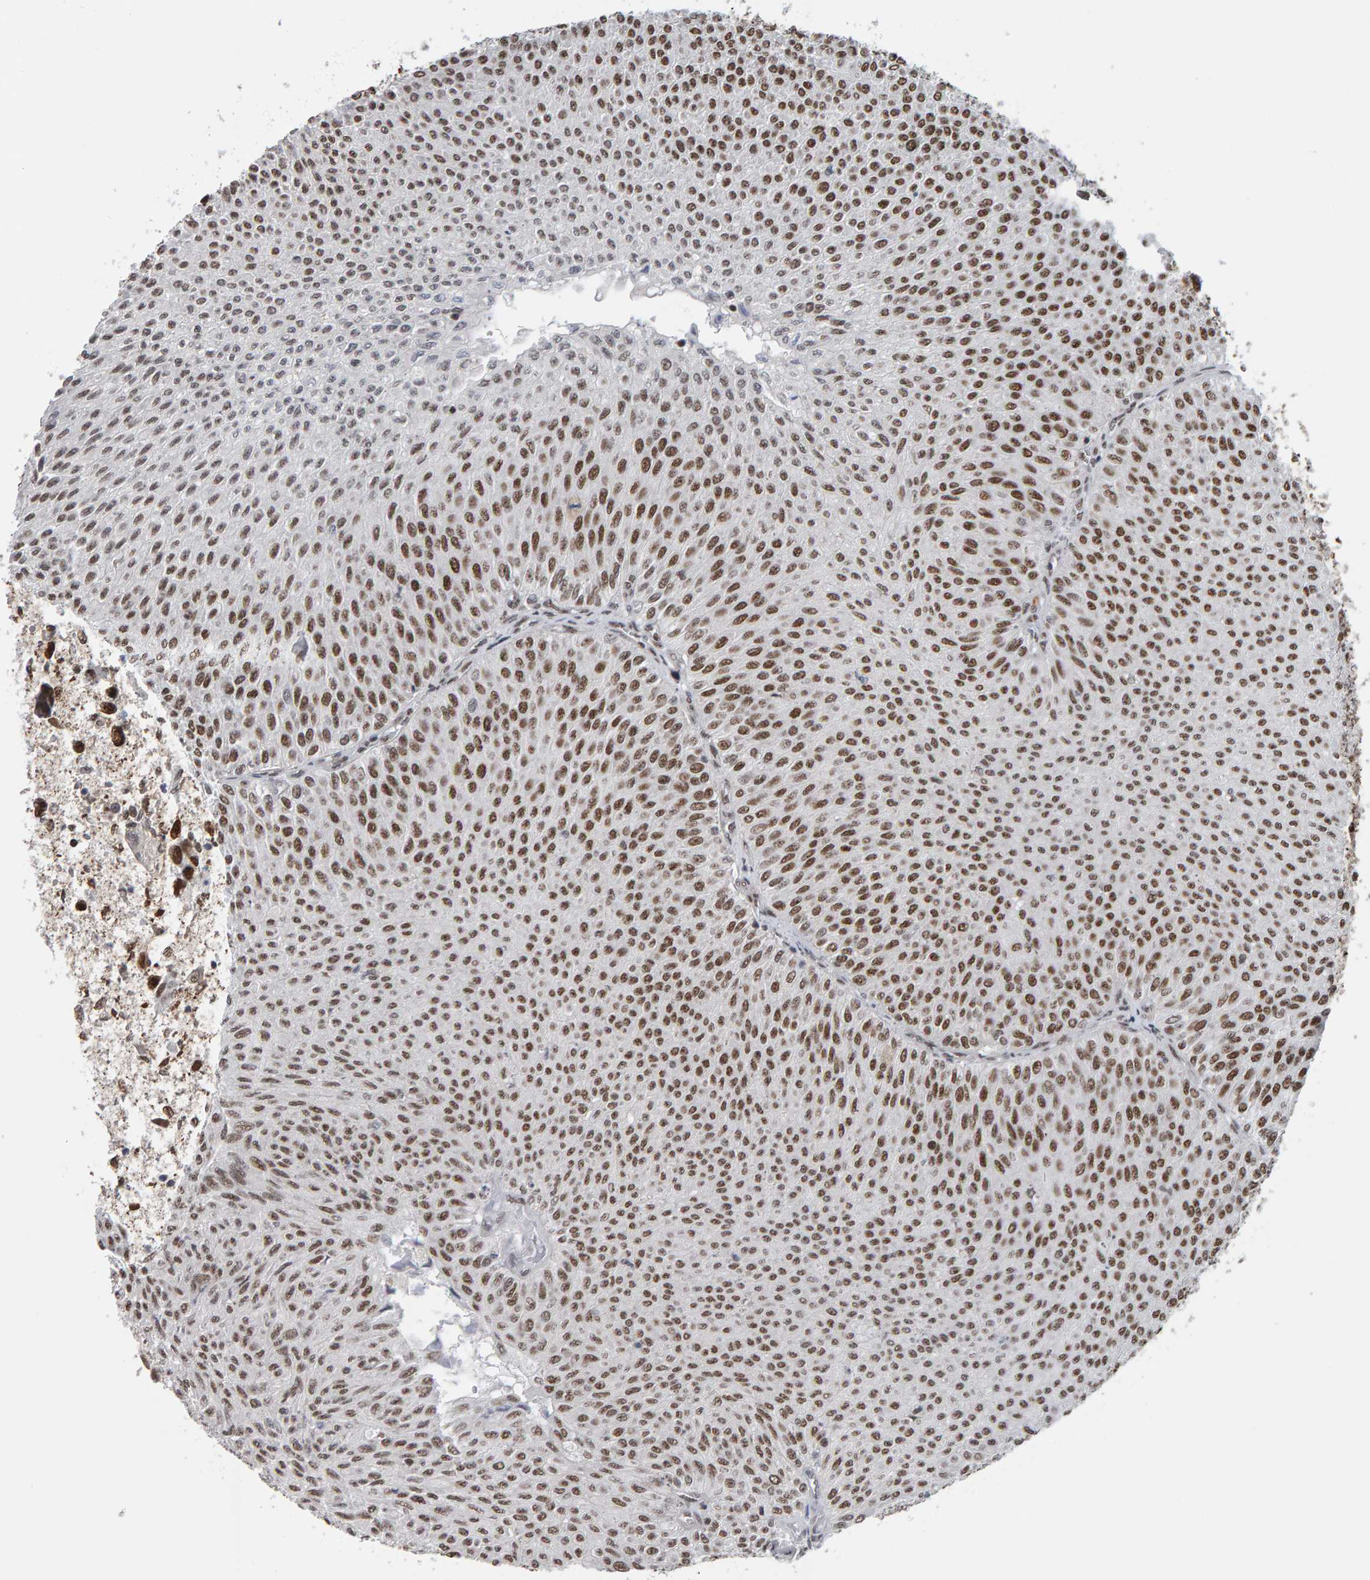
{"staining": {"intensity": "strong", "quantity": ">75%", "location": "nuclear"}, "tissue": "urothelial cancer", "cell_type": "Tumor cells", "image_type": "cancer", "snomed": [{"axis": "morphology", "description": "Urothelial carcinoma, Low grade"}, {"axis": "topography", "description": "Urinary bladder"}], "caption": "Urothelial carcinoma (low-grade) stained for a protein (brown) displays strong nuclear positive staining in approximately >75% of tumor cells.", "gene": "ATF7IP", "patient": {"sex": "male", "age": 78}}